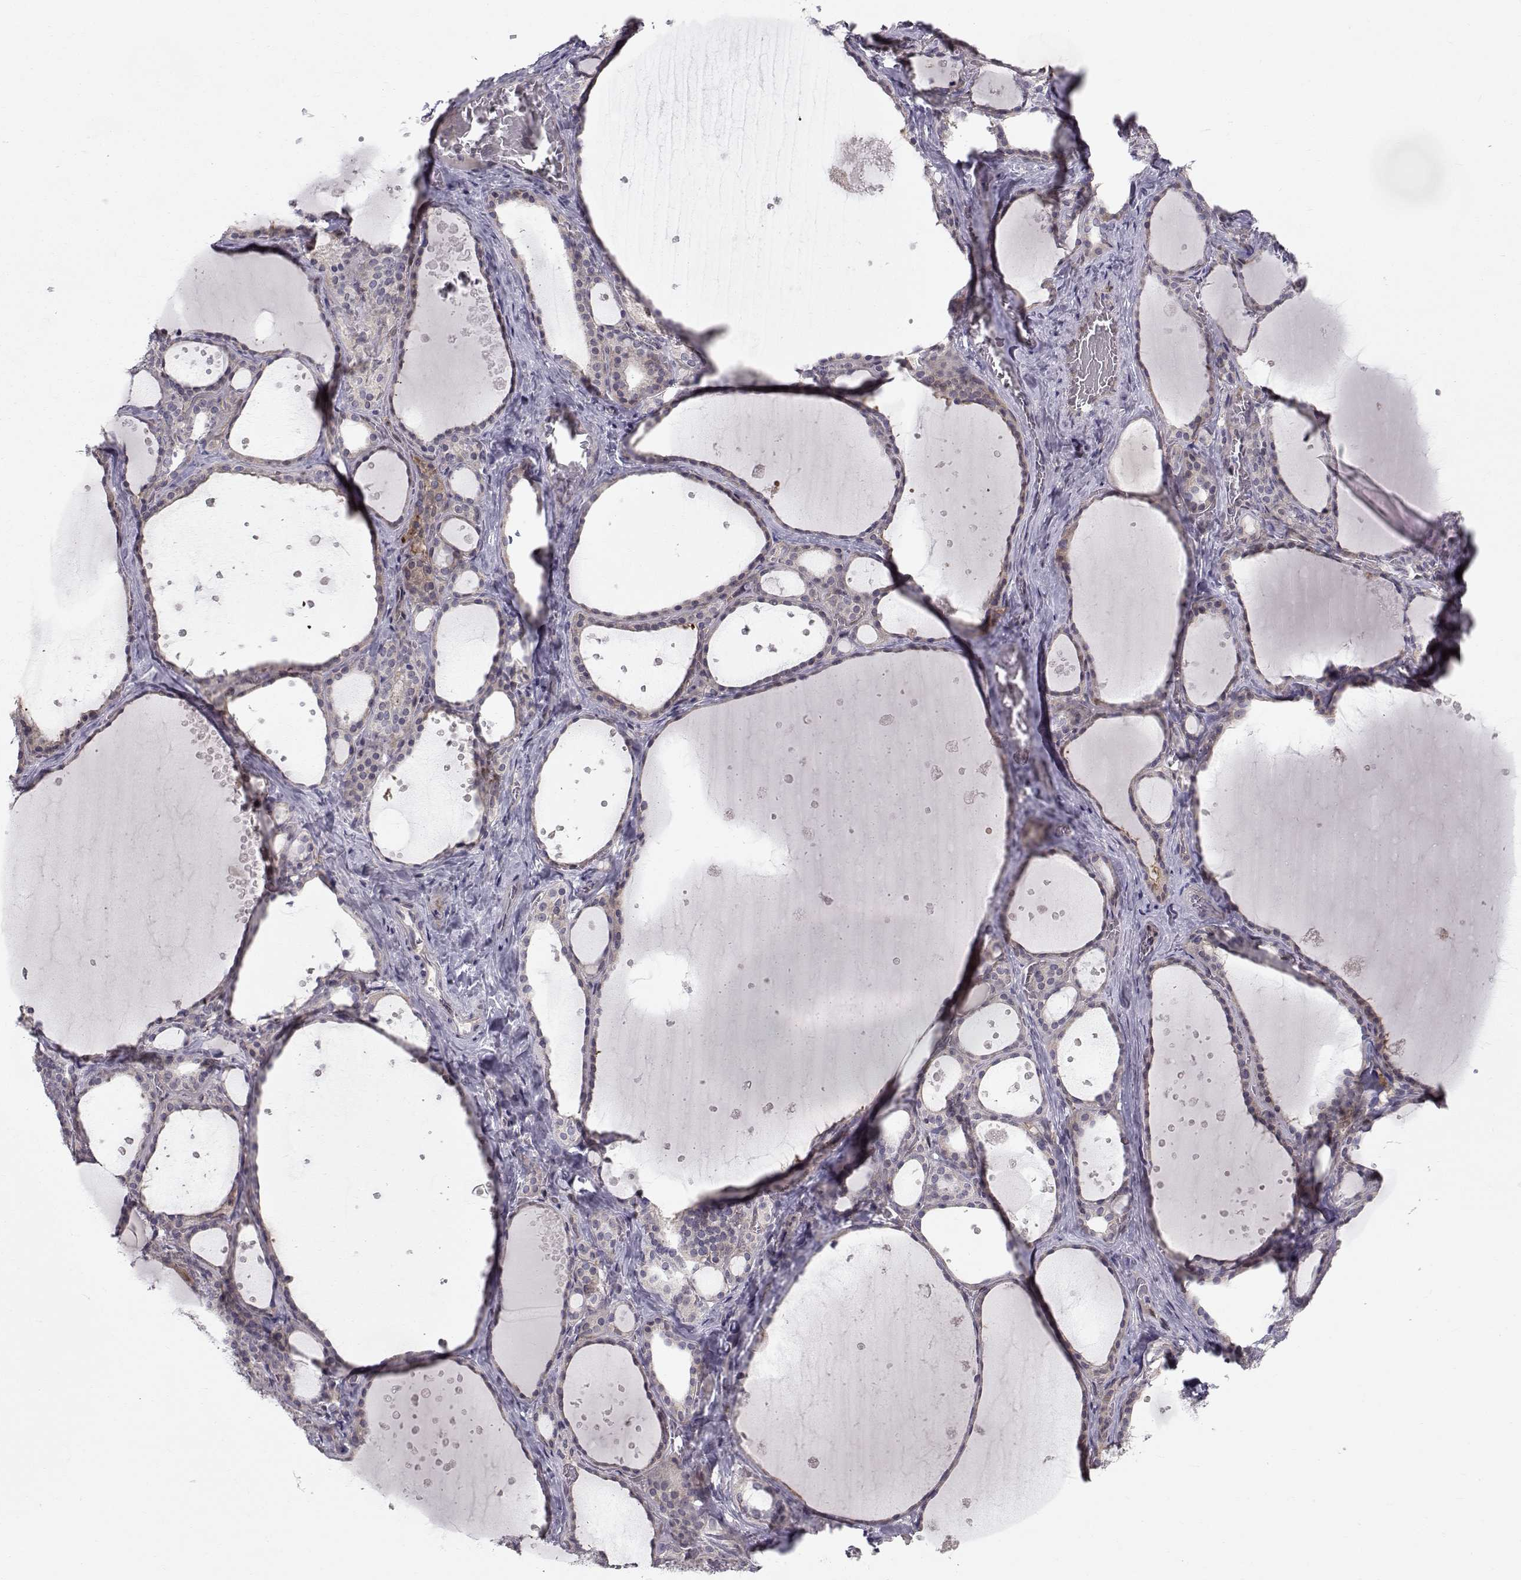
{"staining": {"intensity": "weak", "quantity": ">75%", "location": "cytoplasmic/membranous"}, "tissue": "thyroid gland", "cell_type": "Glandular cells", "image_type": "normal", "snomed": [{"axis": "morphology", "description": "Normal tissue, NOS"}, {"axis": "topography", "description": "Thyroid gland"}], "caption": "A brown stain shows weak cytoplasmic/membranous positivity of a protein in glandular cells of unremarkable human thyroid gland. The staining is performed using DAB (3,3'-diaminobenzidine) brown chromogen to label protein expression. The nuclei are counter-stained blue using hematoxylin.", "gene": "HSP90AB1", "patient": {"sex": "male", "age": 63}}